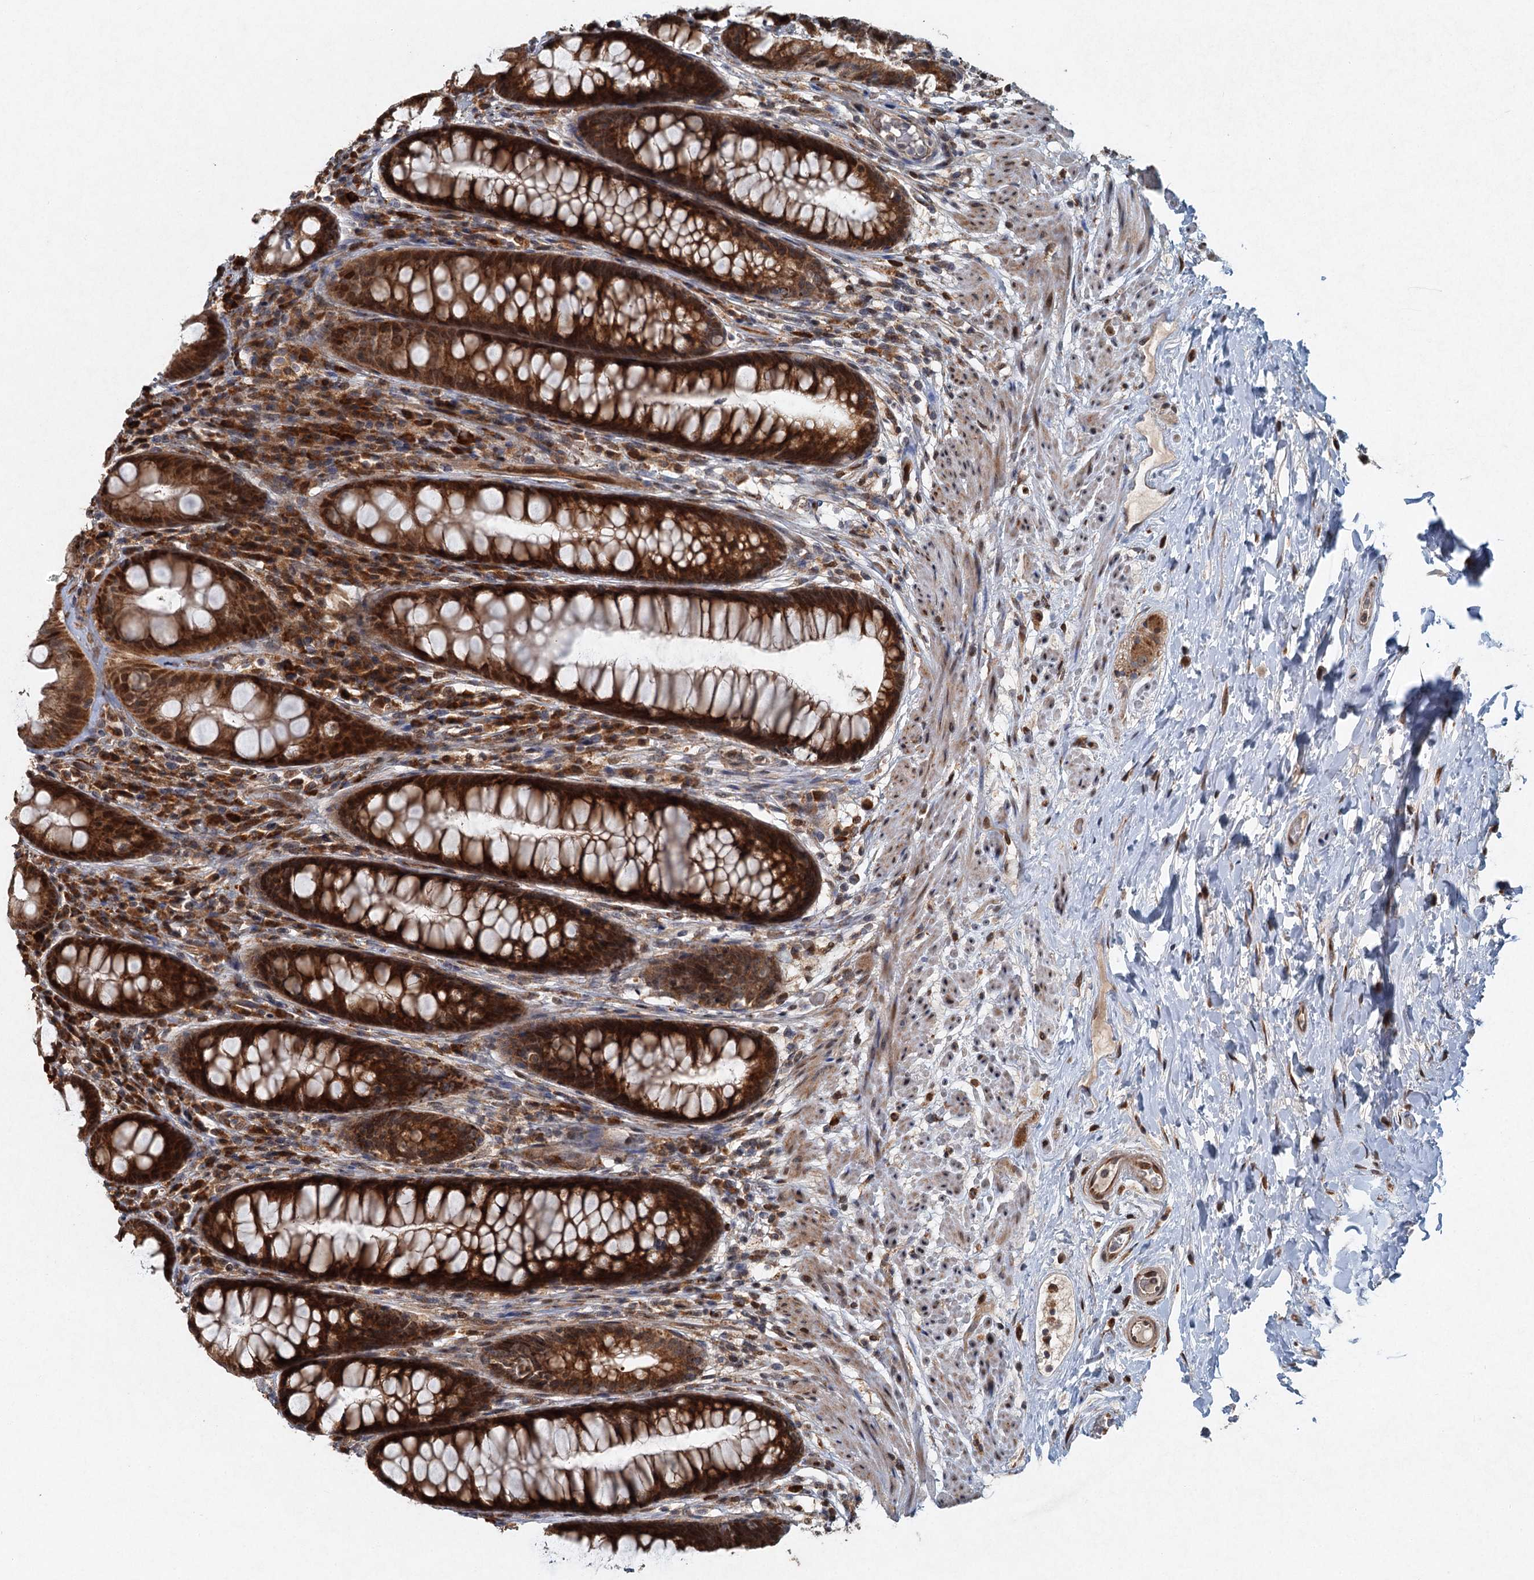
{"staining": {"intensity": "strong", "quantity": ">75%", "location": "cytoplasmic/membranous"}, "tissue": "rectum", "cell_type": "Glandular cells", "image_type": "normal", "snomed": [{"axis": "morphology", "description": "Normal tissue, NOS"}, {"axis": "topography", "description": "Rectum"}], "caption": "Rectum stained with a brown dye displays strong cytoplasmic/membranous positive expression in approximately >75% of glandular cells.", "gene": "SRPX2", "patient": {"sex": "male", "age": 74}}